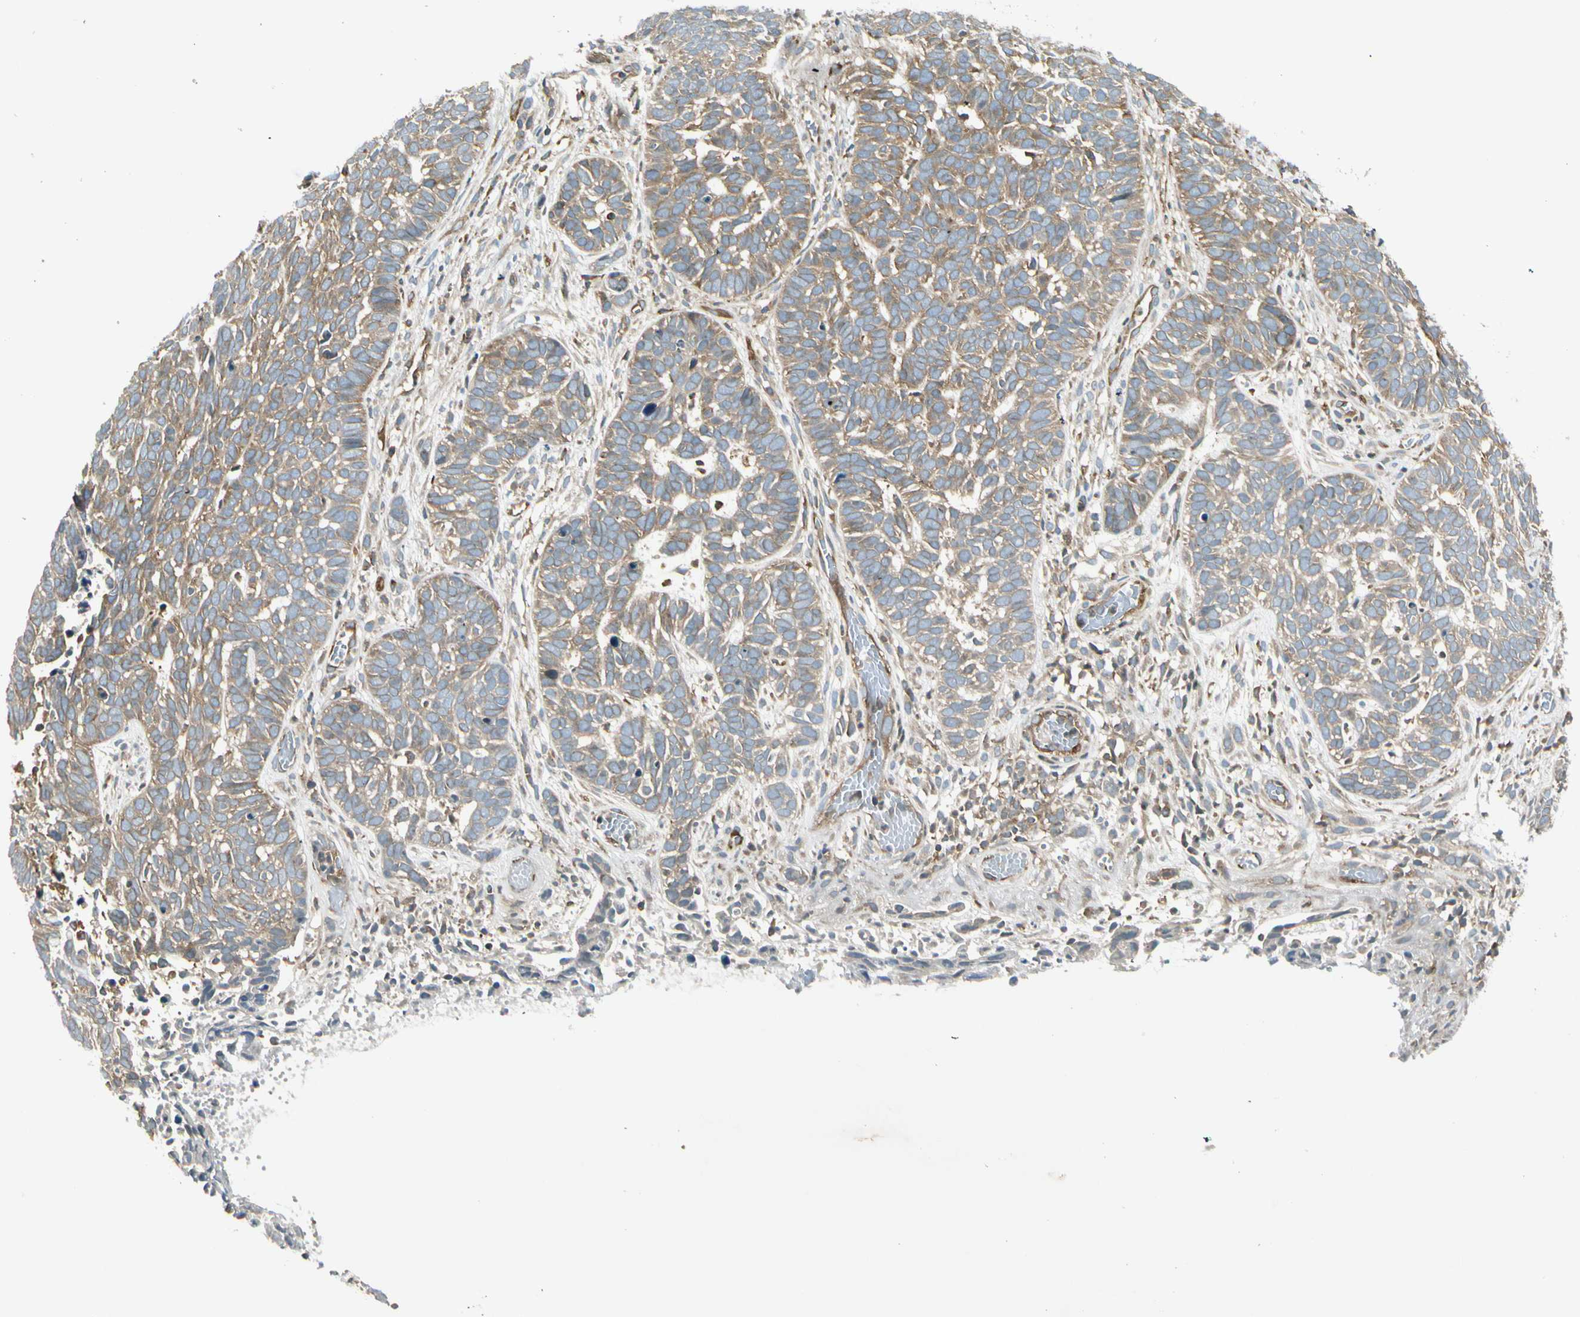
{"staining": {"intensity": "moderate", "quantity": ">75%", "location": "cytoplasmic/membranous"}, "tissue": "skin cancer", "cell_type": "Tumor cells", "image_type": "cancer", "snomed": [{"axis": "morphology", "description": "Basal cell carcinoma"}, {"axis": "topography", "description": "Skin"}], "caption": "This is an image of IHC staining of skin cancer, which shows moderate positivity in the cytoplasmic/membranous of tumor cells.", "gene": "TRIO", "patient": {"sex": "male", "age": 87}}